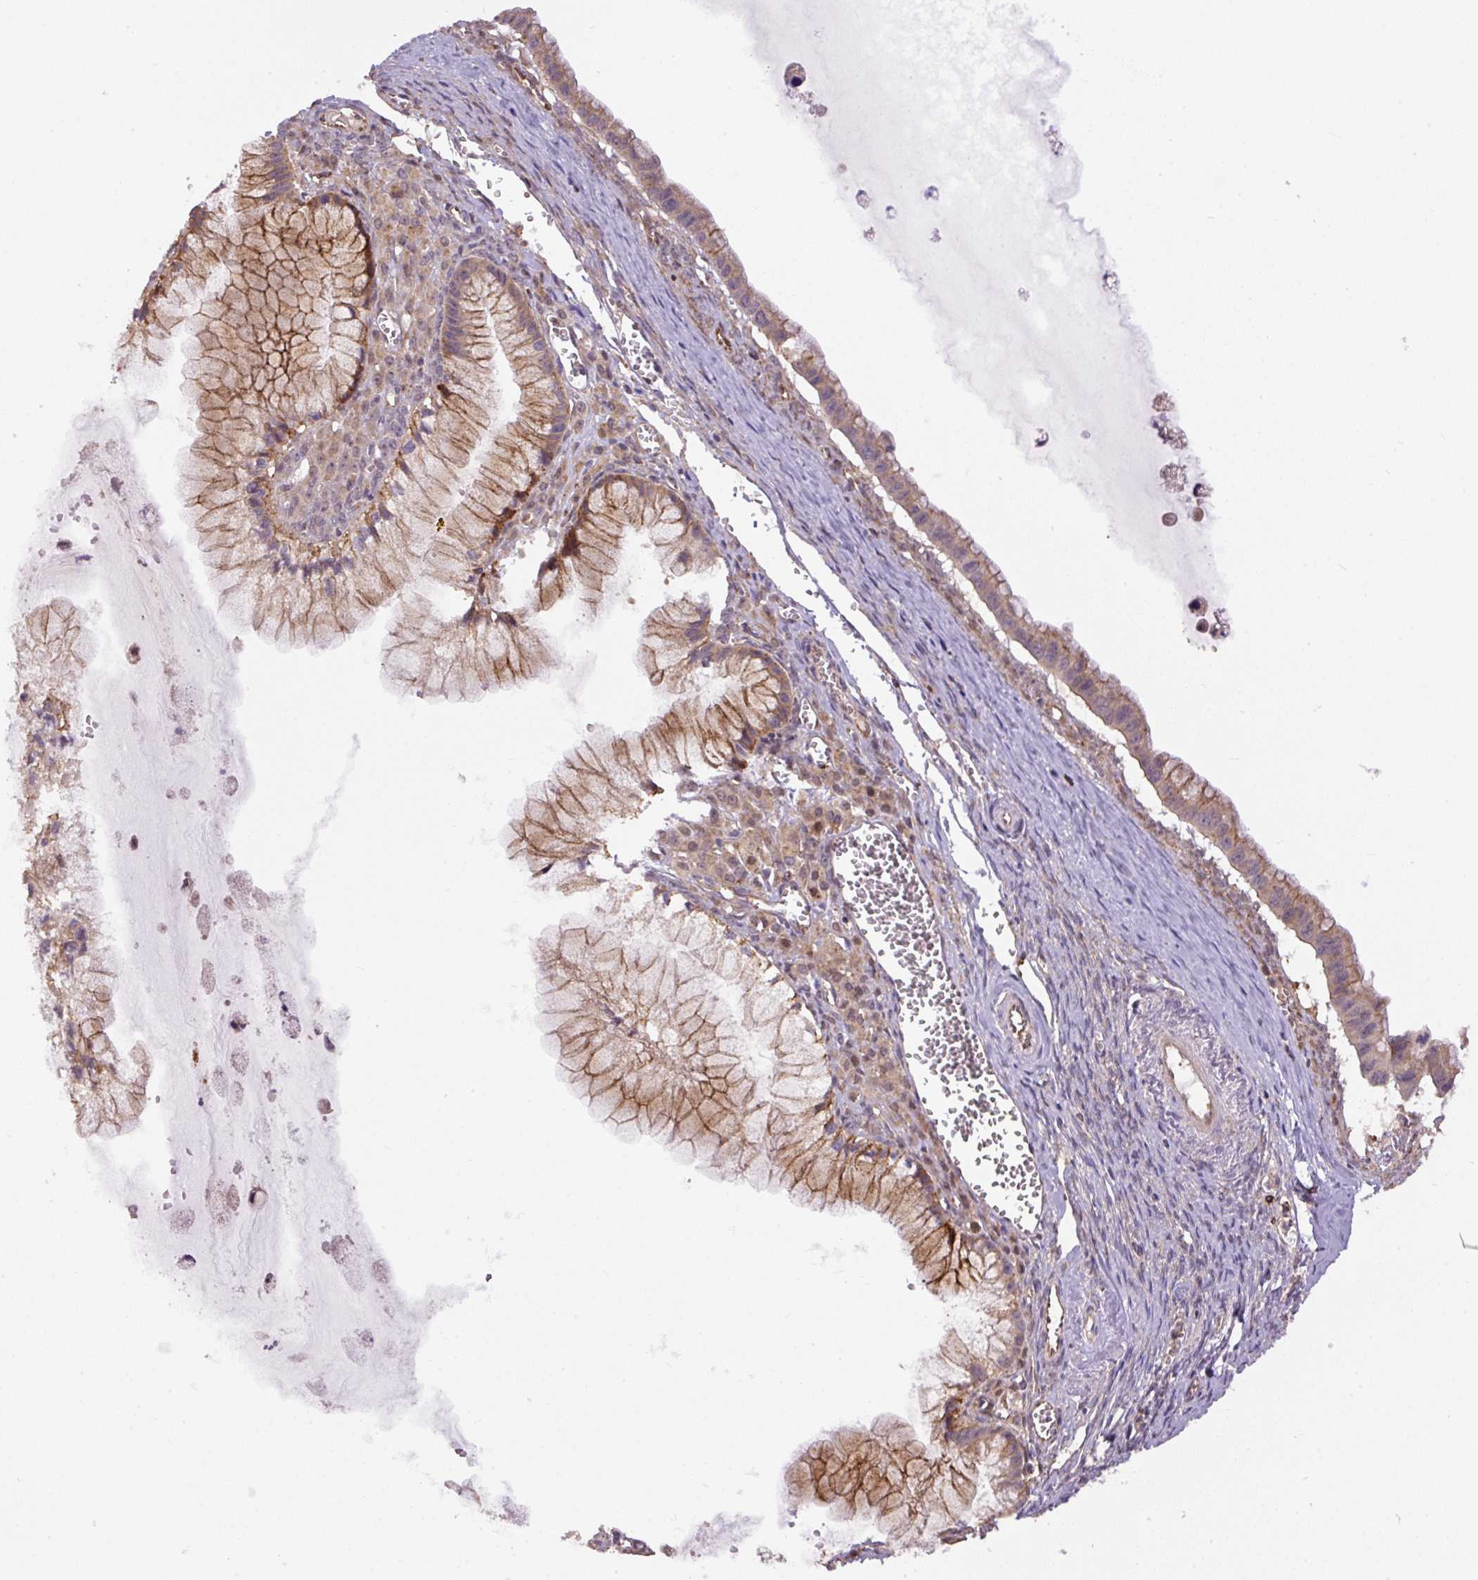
{"staining": {"intensity": "moderate", "quantity": "25%-75%", "location": "cytoplasmic/membranous"}, "tissue": "ovarian cancer", "cell_type": "Tumor cells", "image_type": "cancer", "snomed": [{"axis": "morphology", "description": "Cystadenocarcinoma, mucinous, NOS"}, {"axis": "topography", "description": "Ovary"}], "caption": "Ovarian mucinous cystadenocarcinoma stained for a protein (brown) reveals moderate cytoplasmic/membranous positive positivity in about 25%-75% of tumor cells.", "gene": "PPME1", "patient": {"sex": "female", "age": 59}}